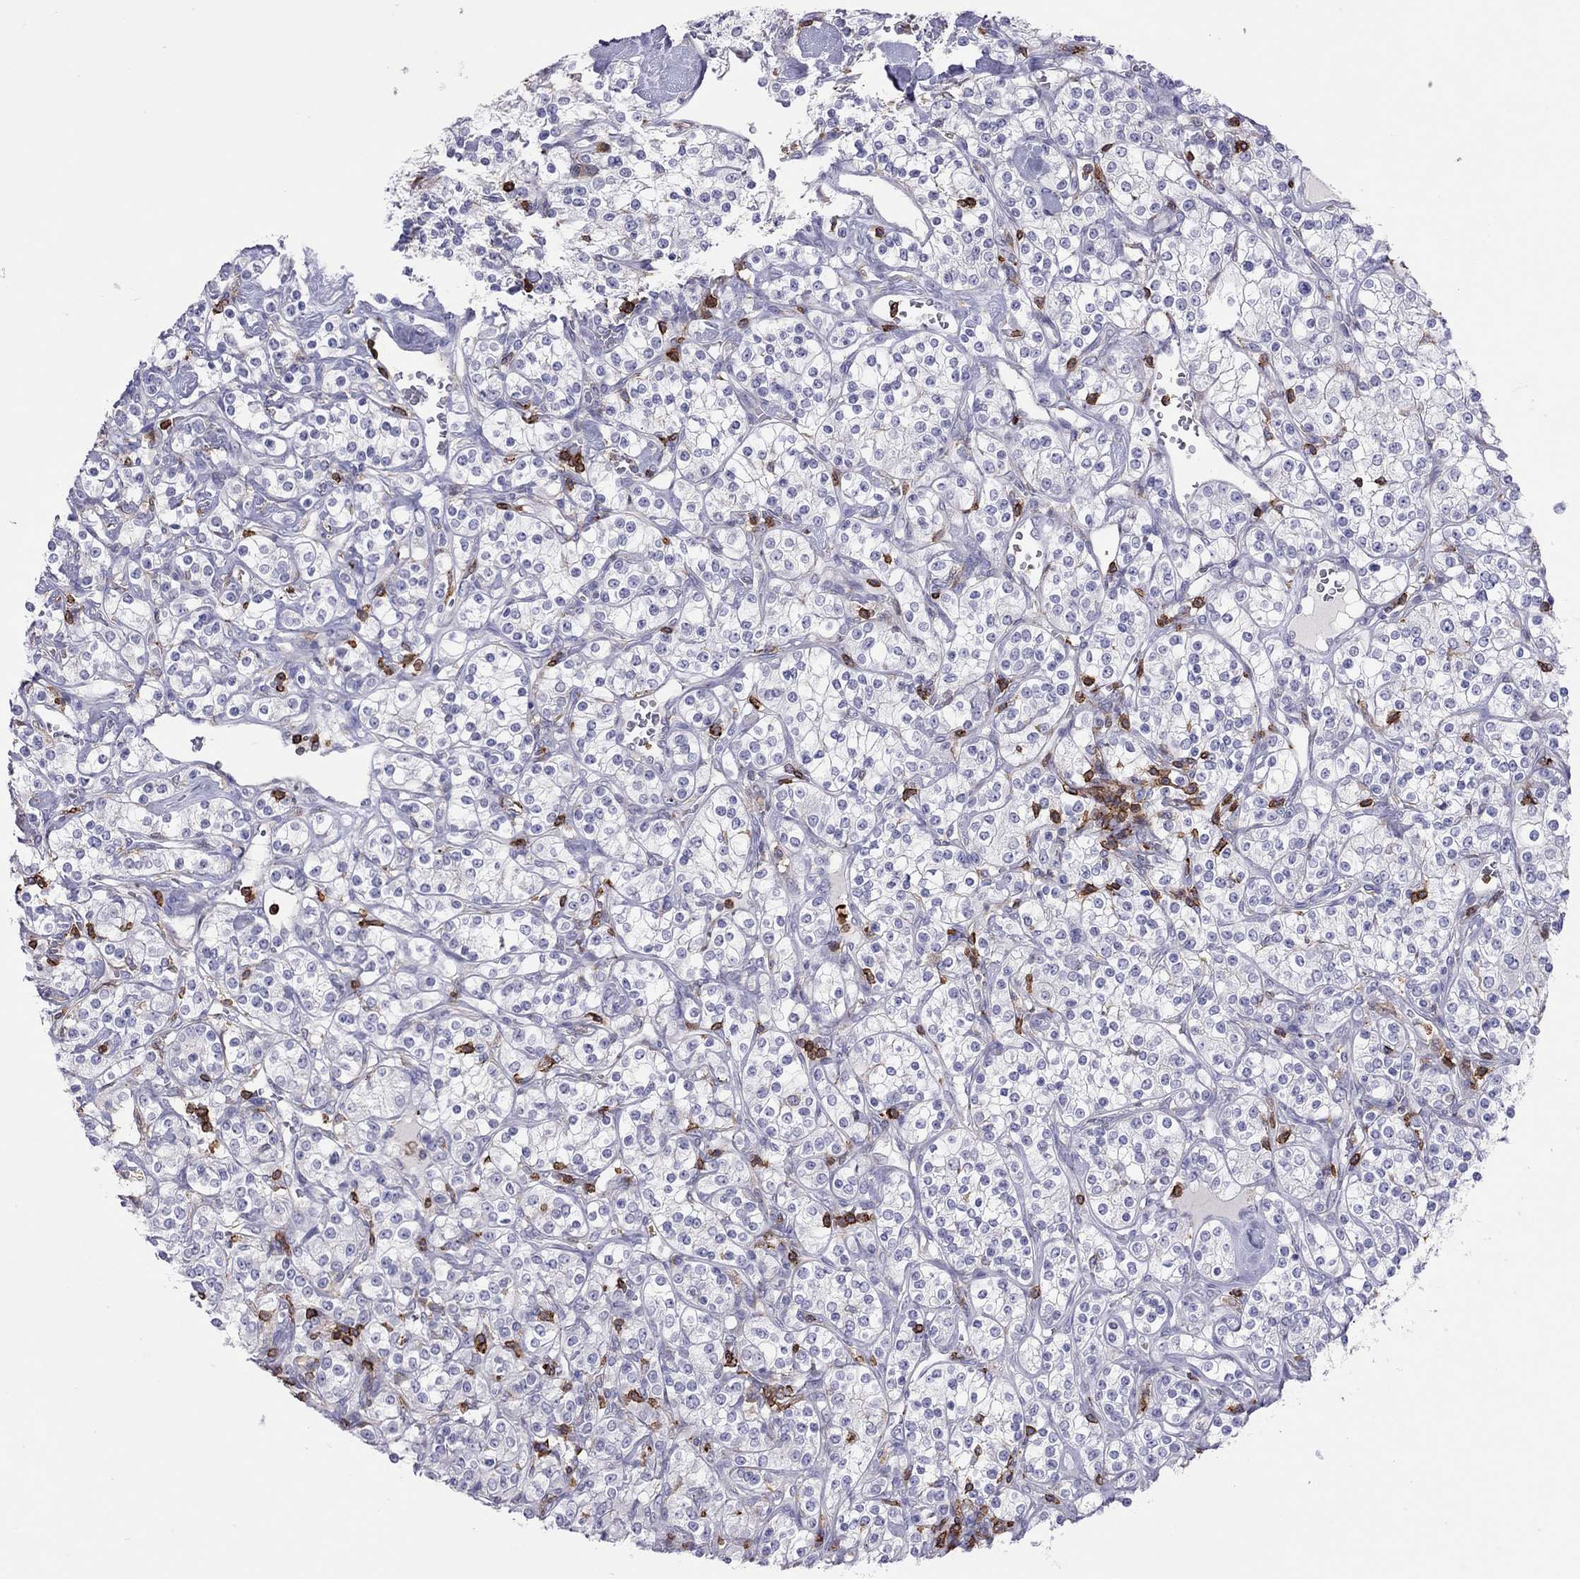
{"staining": {"intensity": "negative", "quantity": "none", "location": "none"}, "tissue": "renal cancer", "cell_type": "Tumor cells", "image_type": "cancer", "snomed": [{"axis": "morphology", "description": "Adenocarcinoma, NOS"}, {"axis": "topography", "description": "Kidney"}], "caption": "An immunohistochemistry image of renal adenocarcinoma is shown. There is no staining in tumor cells of renal adenocarcinoma.", "gene": "MND1", "patient": {"sex": "male", "age": 77}}